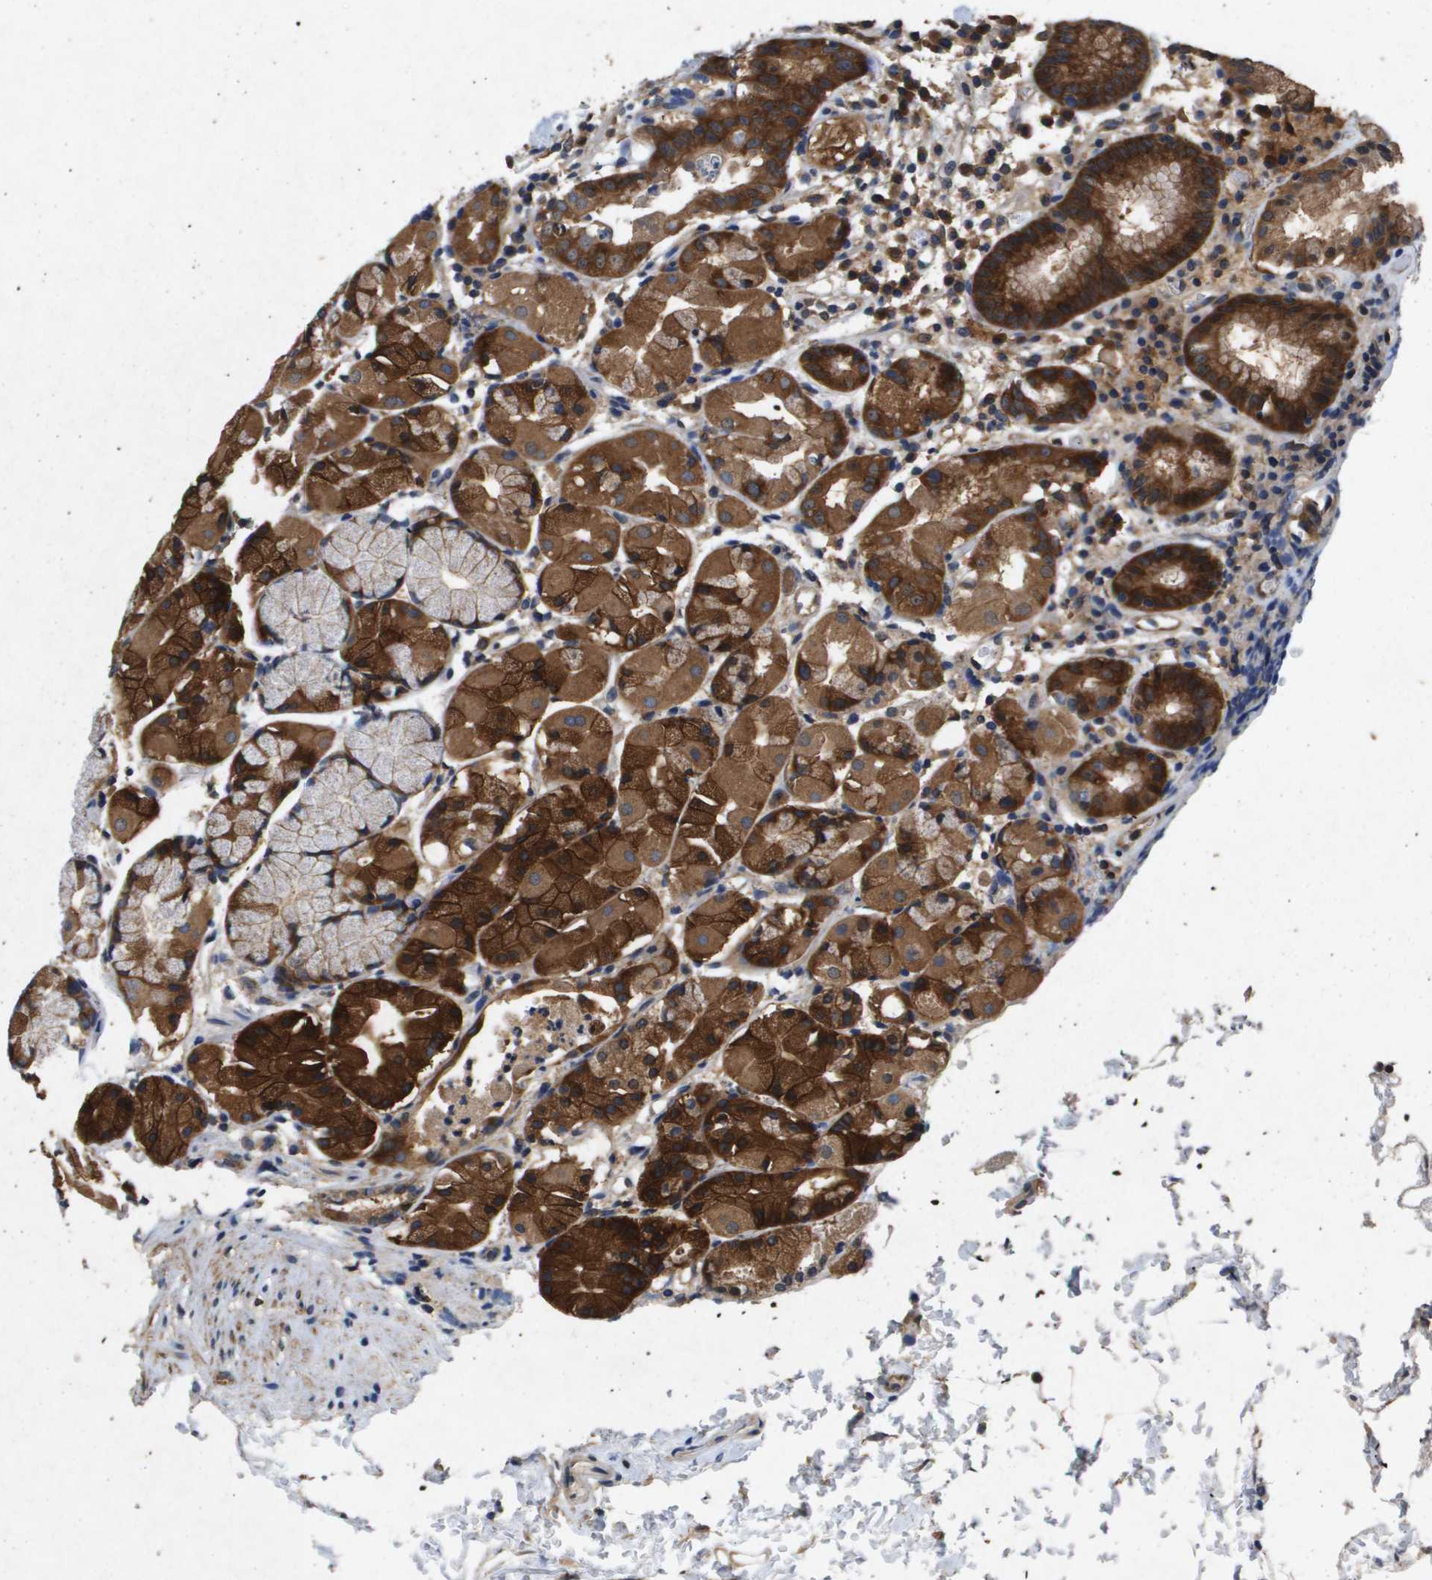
{"staining": {"intensity": "strong", "quantity": ">75%", "location": "cytoplasmic/membranous"}, "tissue": "stomach", "cell_type": "Glandular cells", "image_type": "normal", "snomed": [{"axis": "morphology", "description": "Normal tissue, NOS"}, {"axis": "topography", "description": "Stomach"}, {"axis": "topography", "description": "Stomach, lower"}], "caption": "The image displays immunohistochemical staining of benign stomach. There is strong cytoplasmic/membranous staining is appreciated in about >75% of glandular cells. The staining was performed using DAB (3,3'-diaminobenzidine), with brown indicating positive protein expression. Nuclei are stained blue with hematoxylin.", "gene": "PTPRT", "patient": {"sex": "female", "age": 75}}